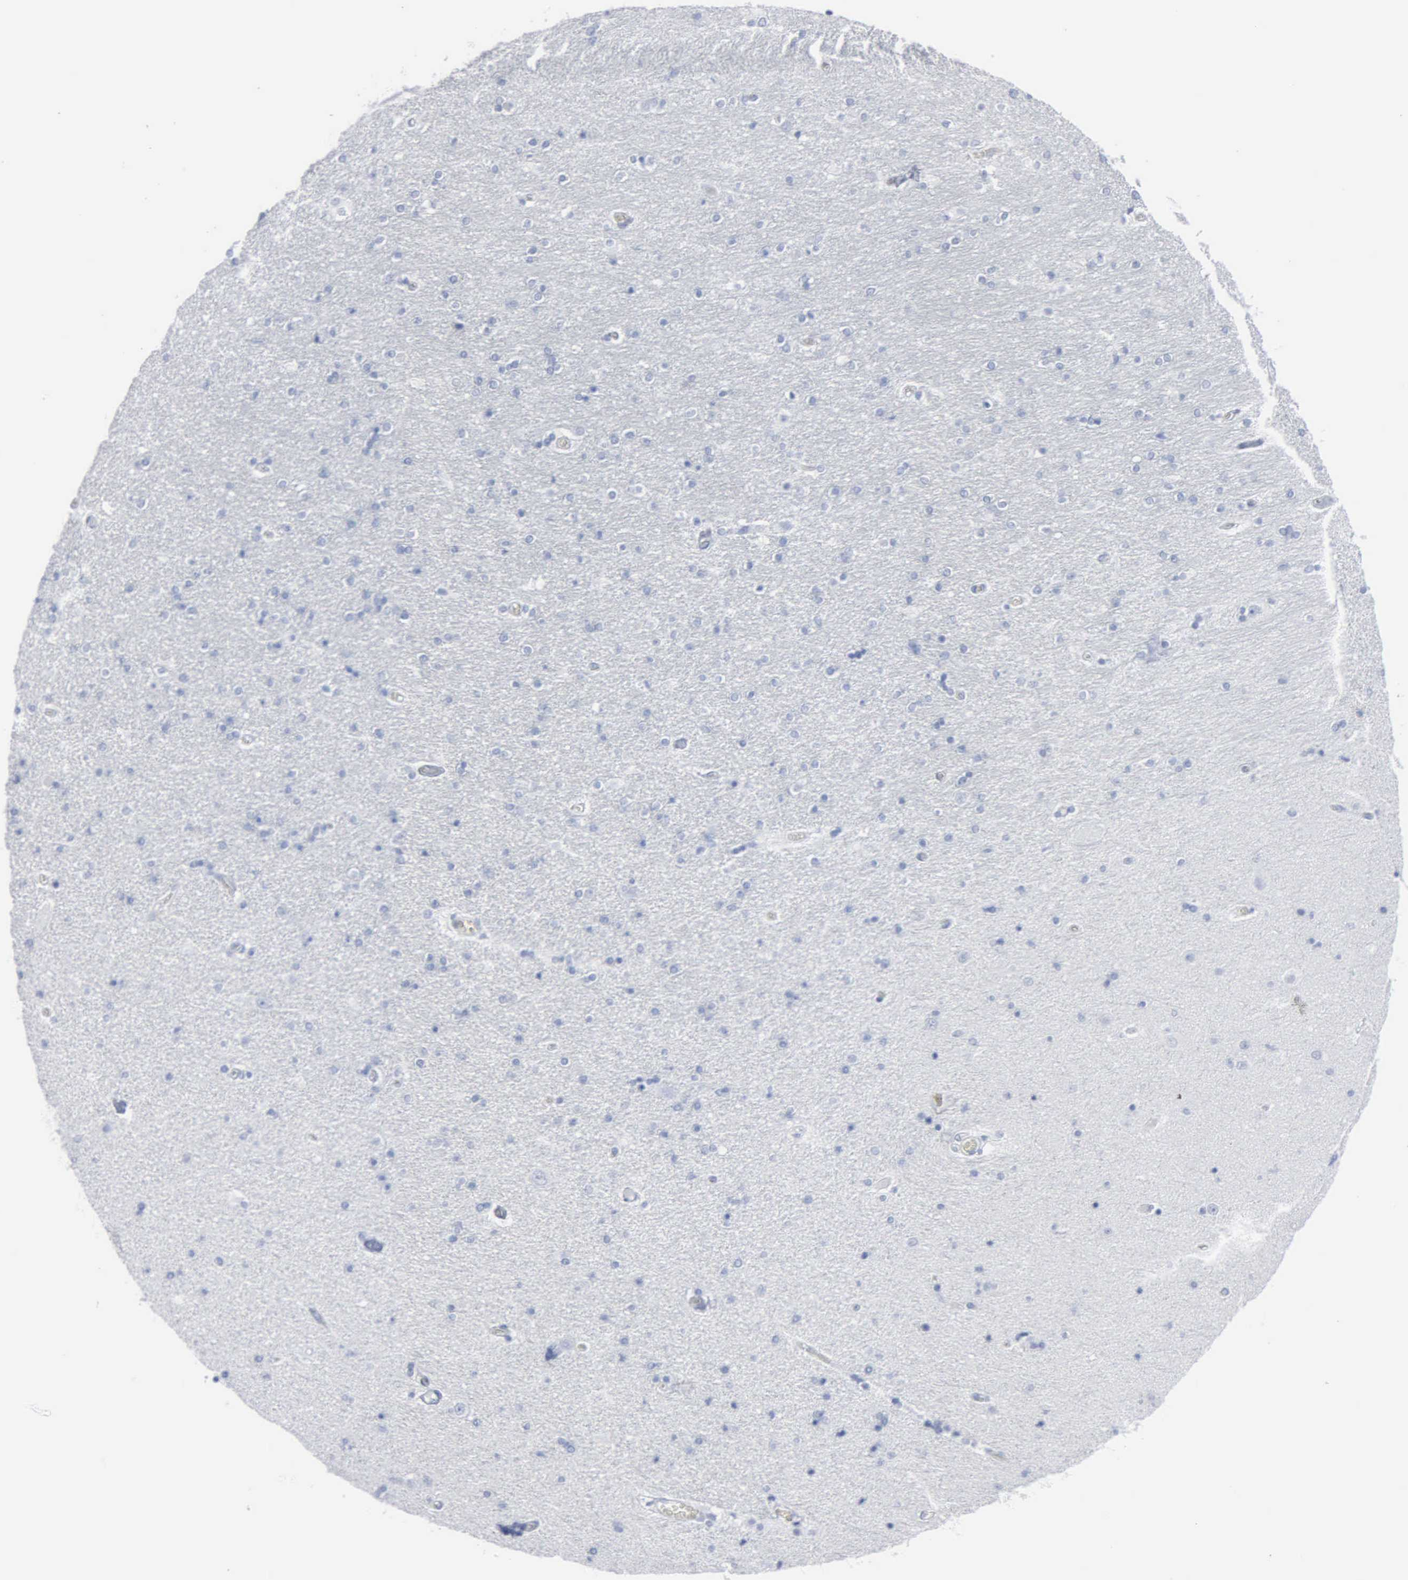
{"staining": {"intensity": "negative", "quantity": "none", "location": "none"}, "tissue": "hippocampus", "cell_type": "Glial cells", "image_type": "normal", "snomed": [{"axis": "morphology", "description": "Normal tissue, NOS"}, {"axis": "topography", "description": "Hippocampus"}], "caption": "An immunohistochemistry (IHC) photomicrograph of benign hippocampus is shown. There is no staining in glial cells of hippocampus.", "gene": "DMD", "patient": {"sex": "female", "age": 54}}